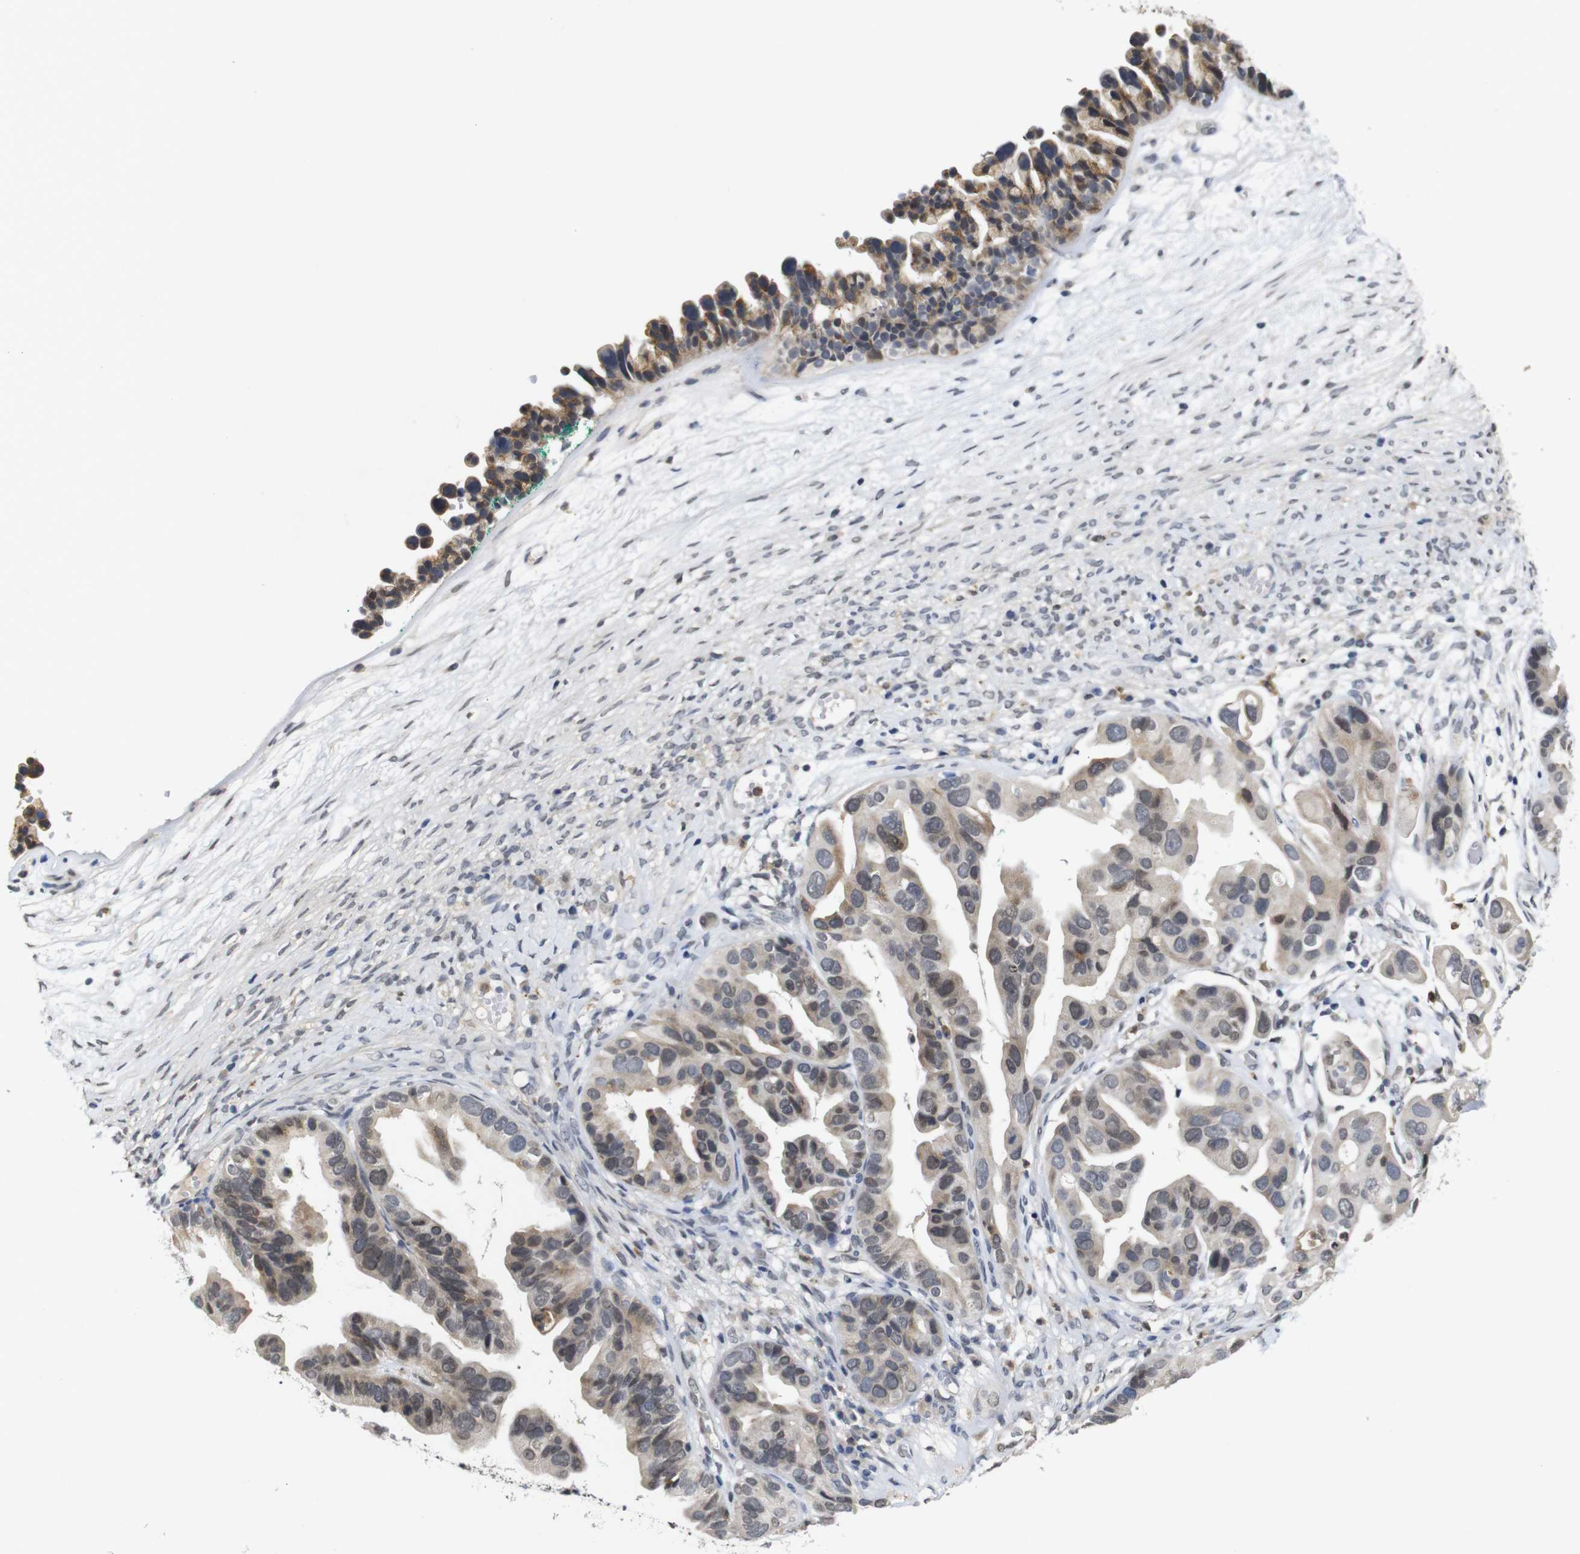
{"staining": {"intensity": "moderate", "quantity": ">75%", "location": "cytoplasmic/membranous"}, "tissue": "ovarian cancer", "cell_type": "Tumor cells", "image_type": "cancer", "snomed": [{"axis": "morphology", "description": "Cystadenocarcinoma, serous, NOS"}, {"axis": "topography", "description": "Ovary"}], "caption": "Ovarian serous cystadenocarcinoma stained with a protein marker shows moderate staining in tumor cells.", "gene": "NTRK3", "patient": {"sex": "female", "age": 56}}